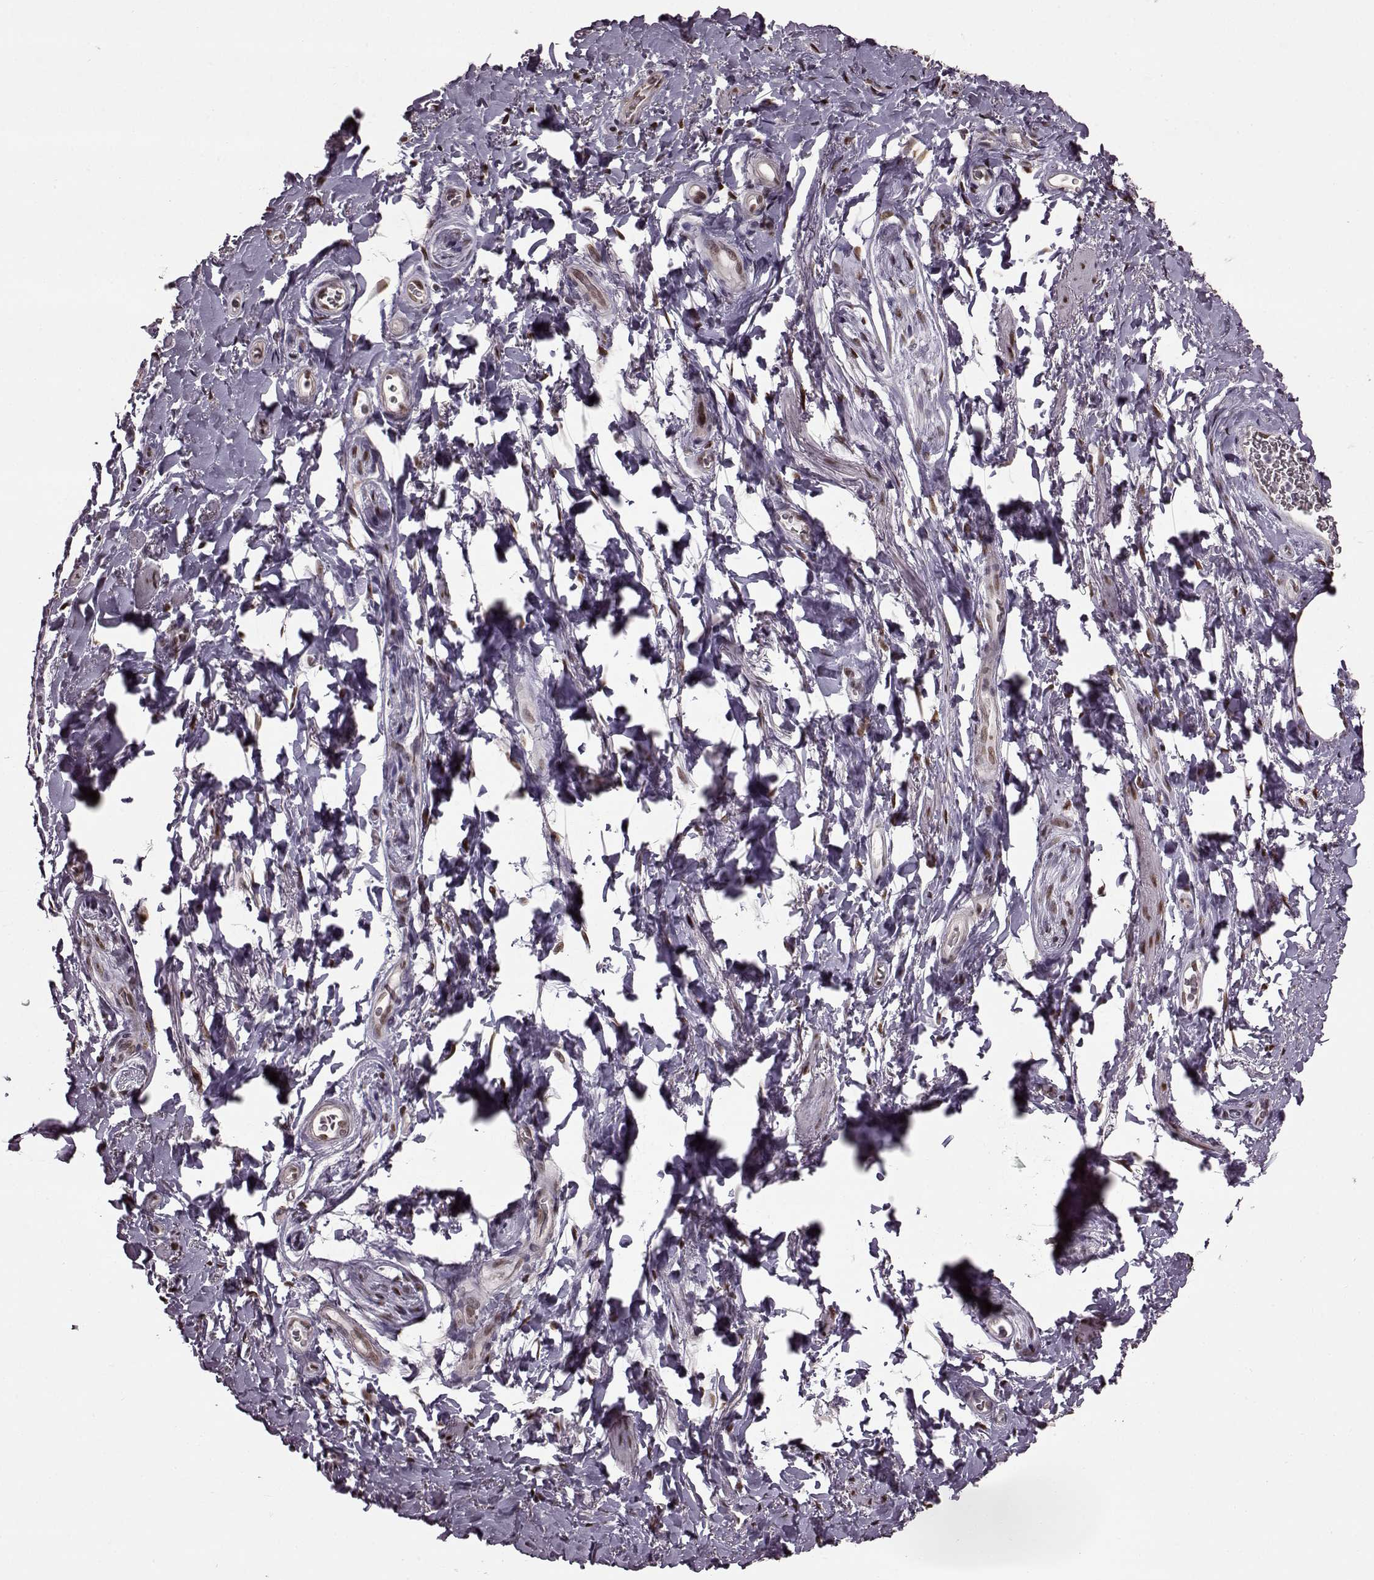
{"staining": {"intensity": "moderate", "quantity": ">75%", "location": "nuclear"}, "tissue": "adipose tissue", "cell_type": "Adipocytes", "image_type": "normal", "snomed": [{"axis": "morphology", "description": "Normal tissue, NOS"}, {"axis": "topography", "description": "Anal"}, {"axis": "topography", "description": "Peripheral nerve tissue"}], "caption": "Immunohistochemical staining of benign adipose tissue exhibits >75% levels of moderate nuclear protein expression in about >75% of adipocytes.", "gene": "FTO", "patient": {"sex": "male", "age": 53}}